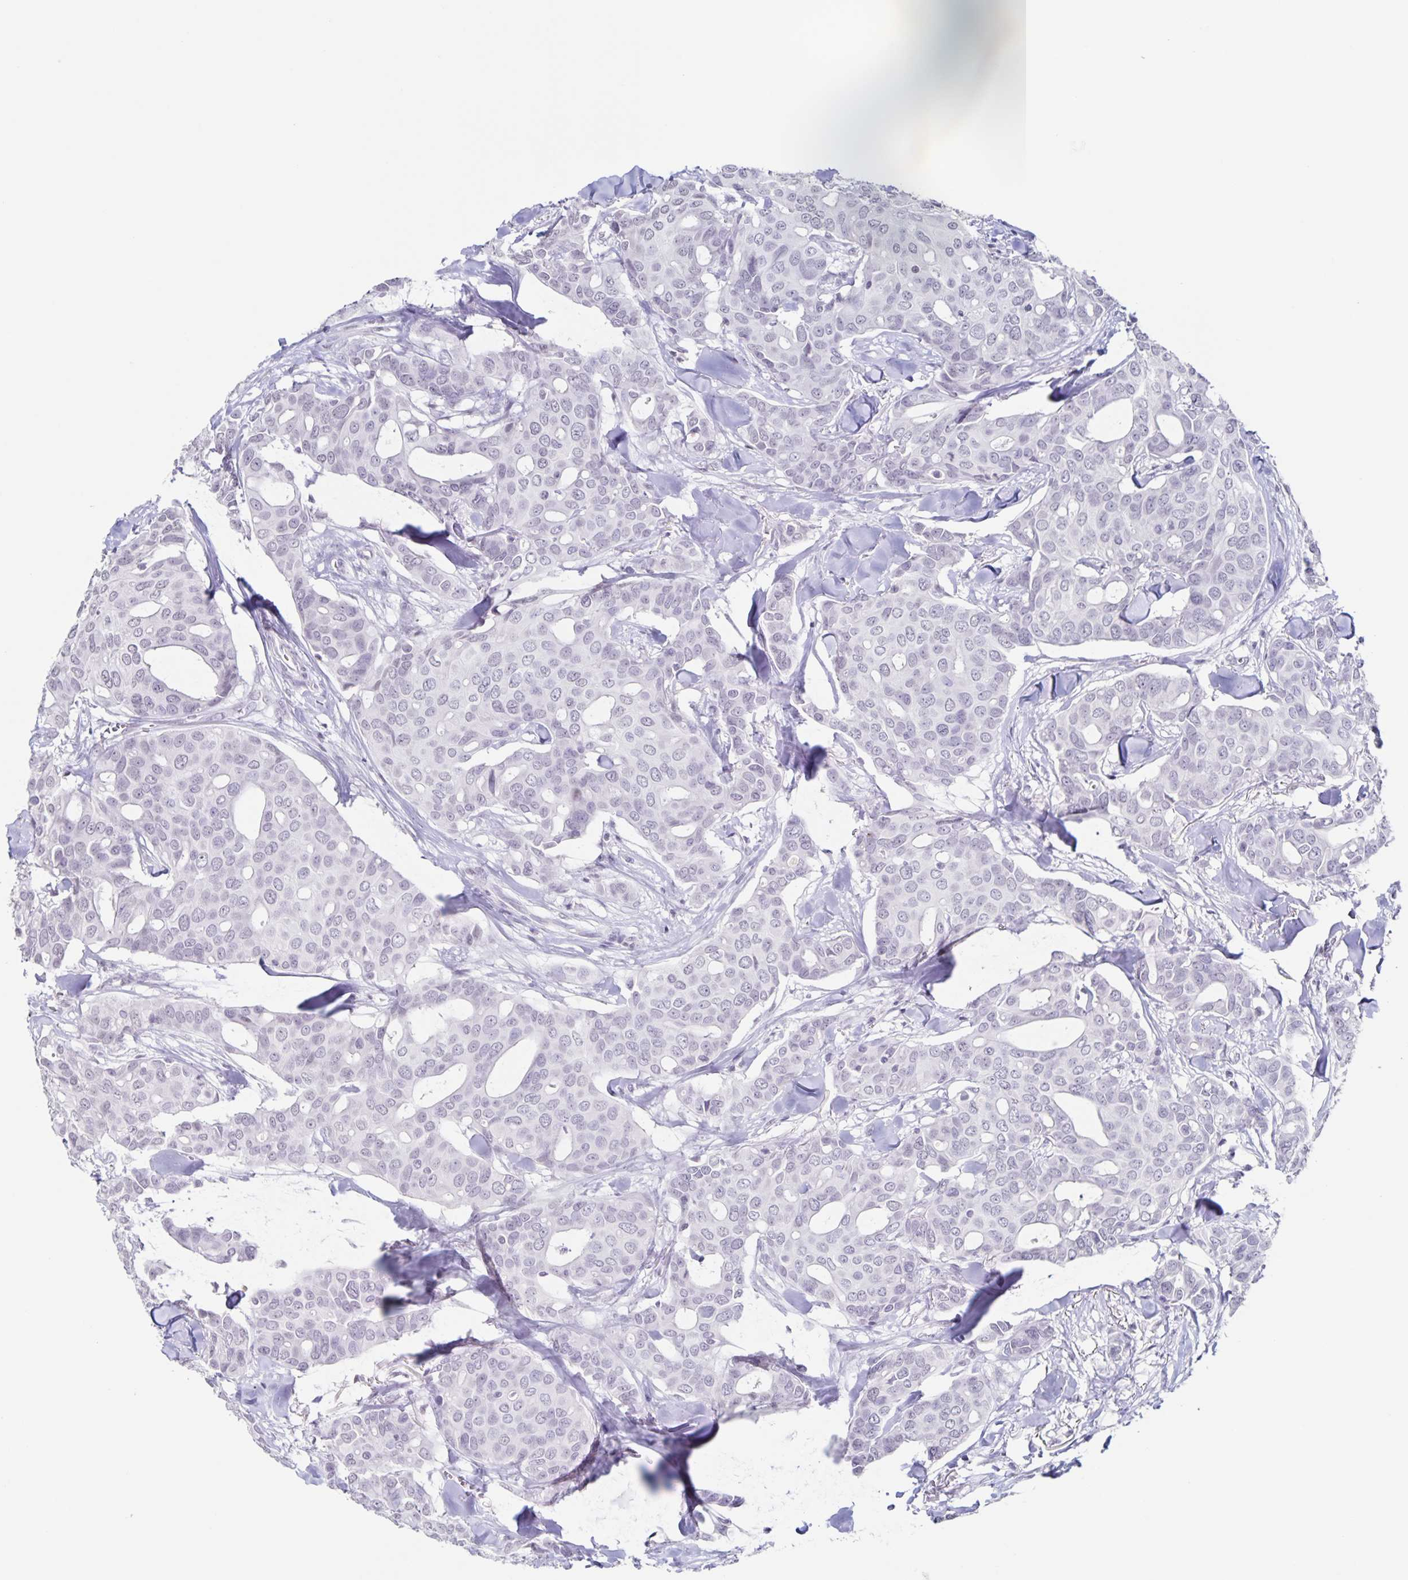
{"staining": {"intensity": "negative", "quantity": "none", "location": "none"}, "tissue": "breast cancer", "cell_type": "Tumor cells", "image_type": "cancer", "snomed": [{"axis": "morphology", "description": "Duct carcinoma"}, {"axis": "topography", "description": "Breast"}], "caption": "Tumor cells are negative for protein expression in human breast cancer.", "gene": "LCE6A", "patient": {"sex": "female", "age": 54}}